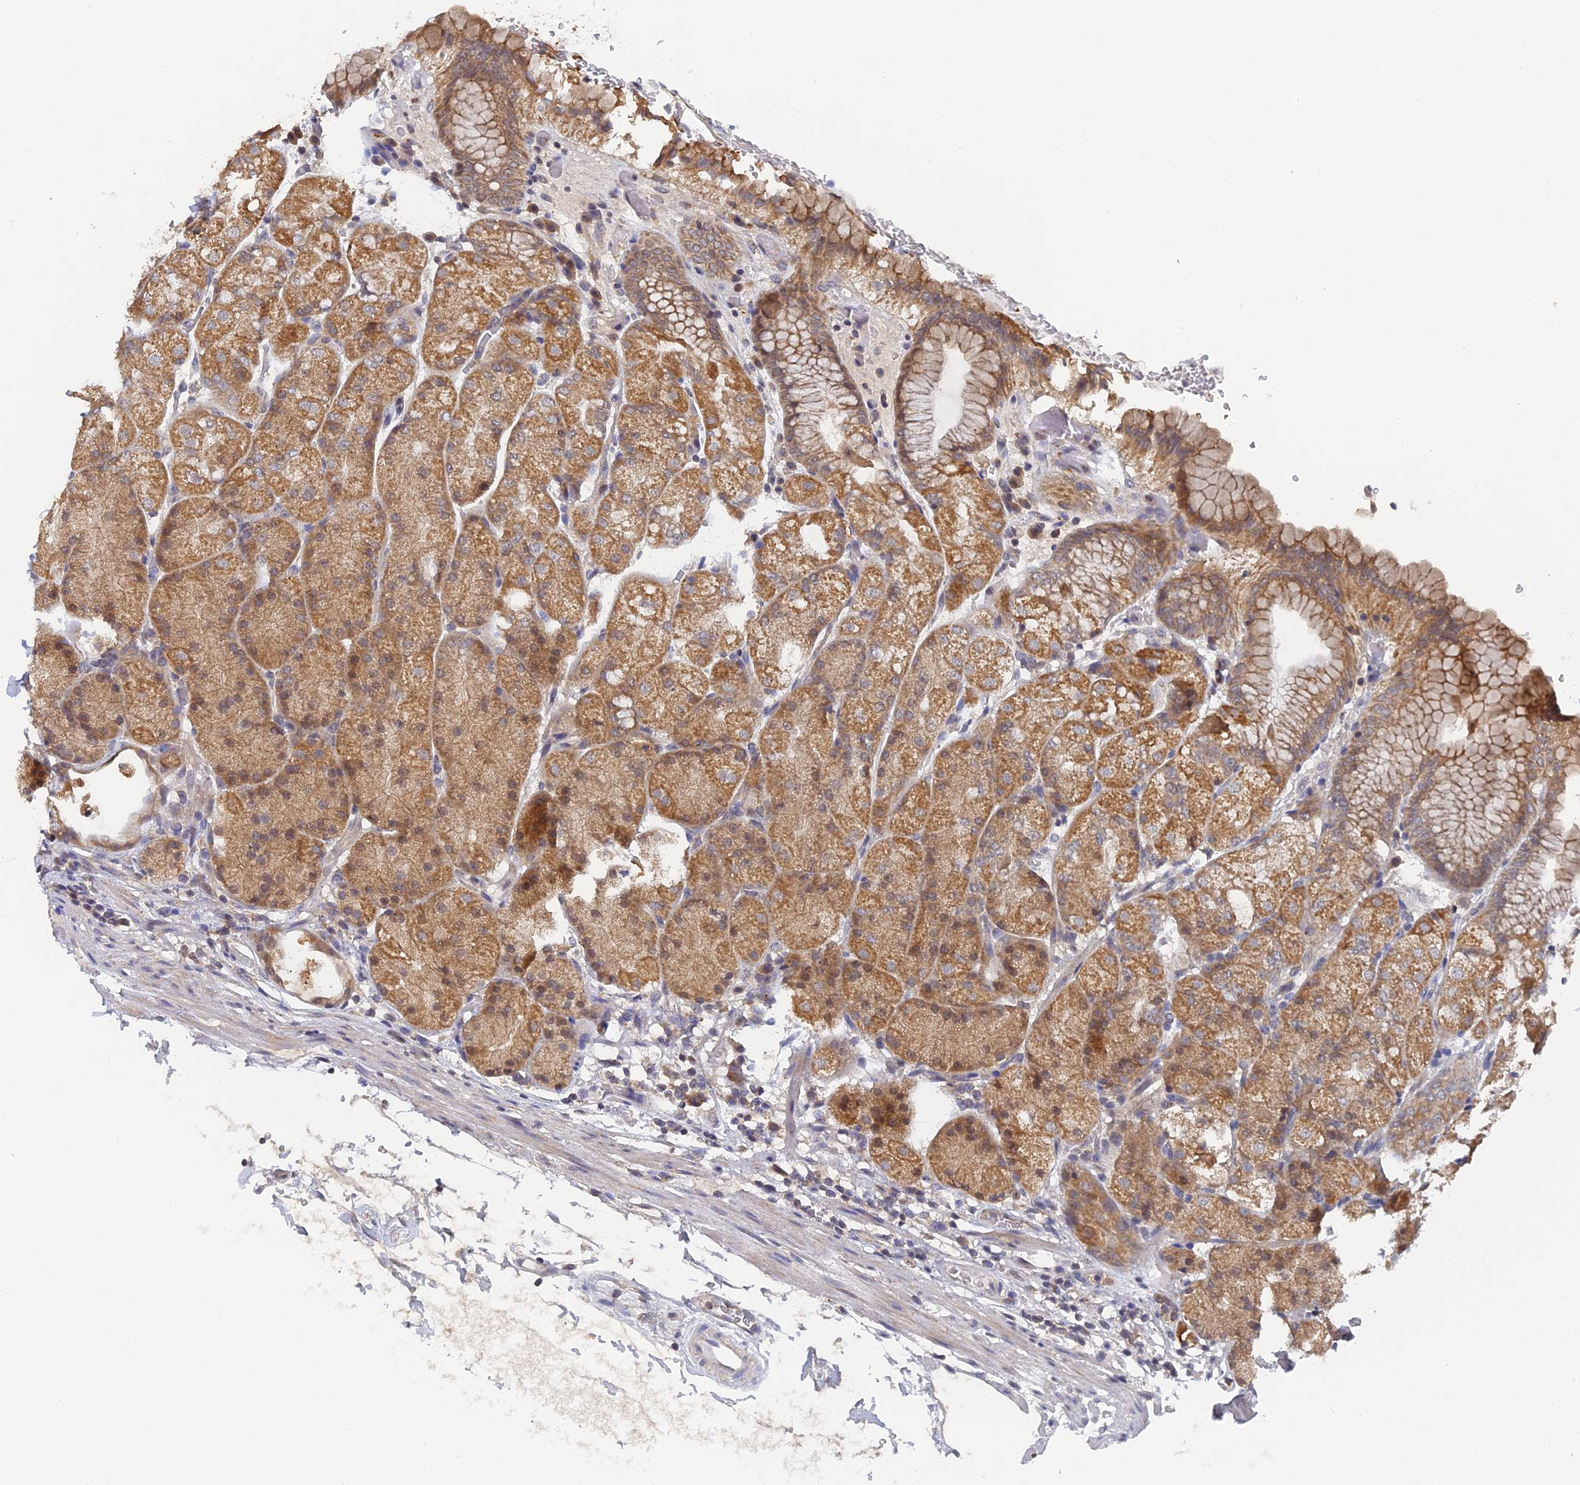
{"staining": {"intensity": "moderate", "quantity": ">75%", "location": "cytoplasmic/membranous,nuclear"}, "tissue": "stomach", "cell_type": "Glandular cells", "image_type": "normal", "snomed": [{"axis": "morphology", "description": "Normal tissue, NOS"}, {"axis": "topography", "description": "Stomach, upper"}, {"axis": "topography", "description": "Stomach, lower"}], "caption": "Immunohistochemistry (IHC) staining of normal stomach, which reveals medium levels of moderate cytoplasmic/membranous,nuclear positivity in about >75% of glandular cells indicating moderate cytoplasmic/membranous,nuclear protein positivity. The staining was performed using DAB (brown) for protein detection and nuclei were counterstained in hematoxylin (blue).", "gene": "MIGA2", "patient": {"sex": "male", "age": 62}}